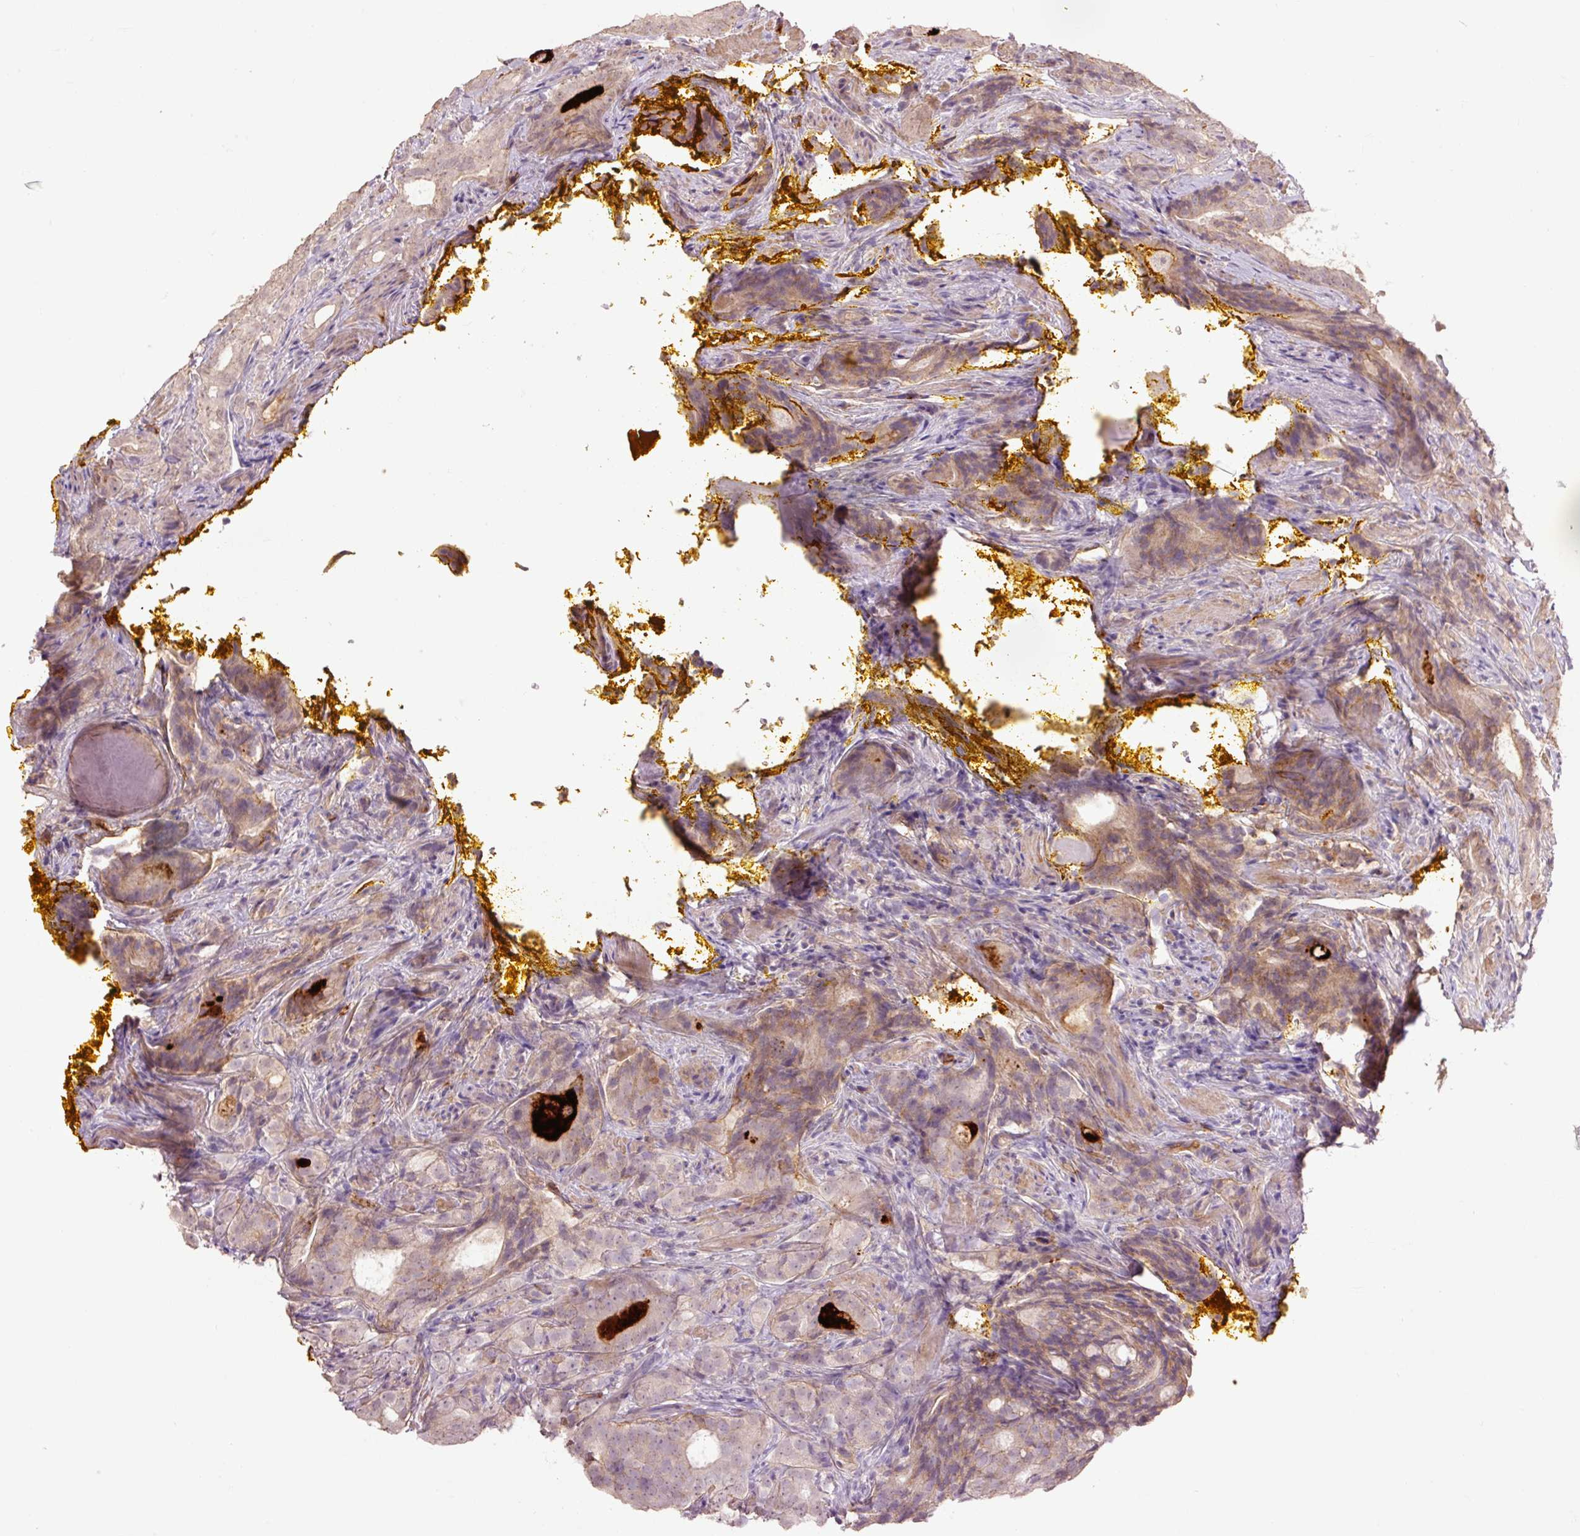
{"staining": {"intensity": "weak", "quantity": "25%-75%", "location": "cytoplasmic/membranous"}, "tissue": "prostate cancer", "cell_type": "Tumor cells", "image_type": "cancer", "snomed": [{"axis": "morphology", "description": "Adenocarcinoma, High grade"}, {"axis": "topography", "description": "Prostate"}], "caption": "Immunohistochemistry (IHC) photomicrograph of prostate cancer stained for a protein (brown), which reveals low levels of weak cytoplasmic/membranous positivity in approximately 25%-75% of tumor cells.", "gene": "SLC1A4", "patient": {"sex": "male", "age": 64}}